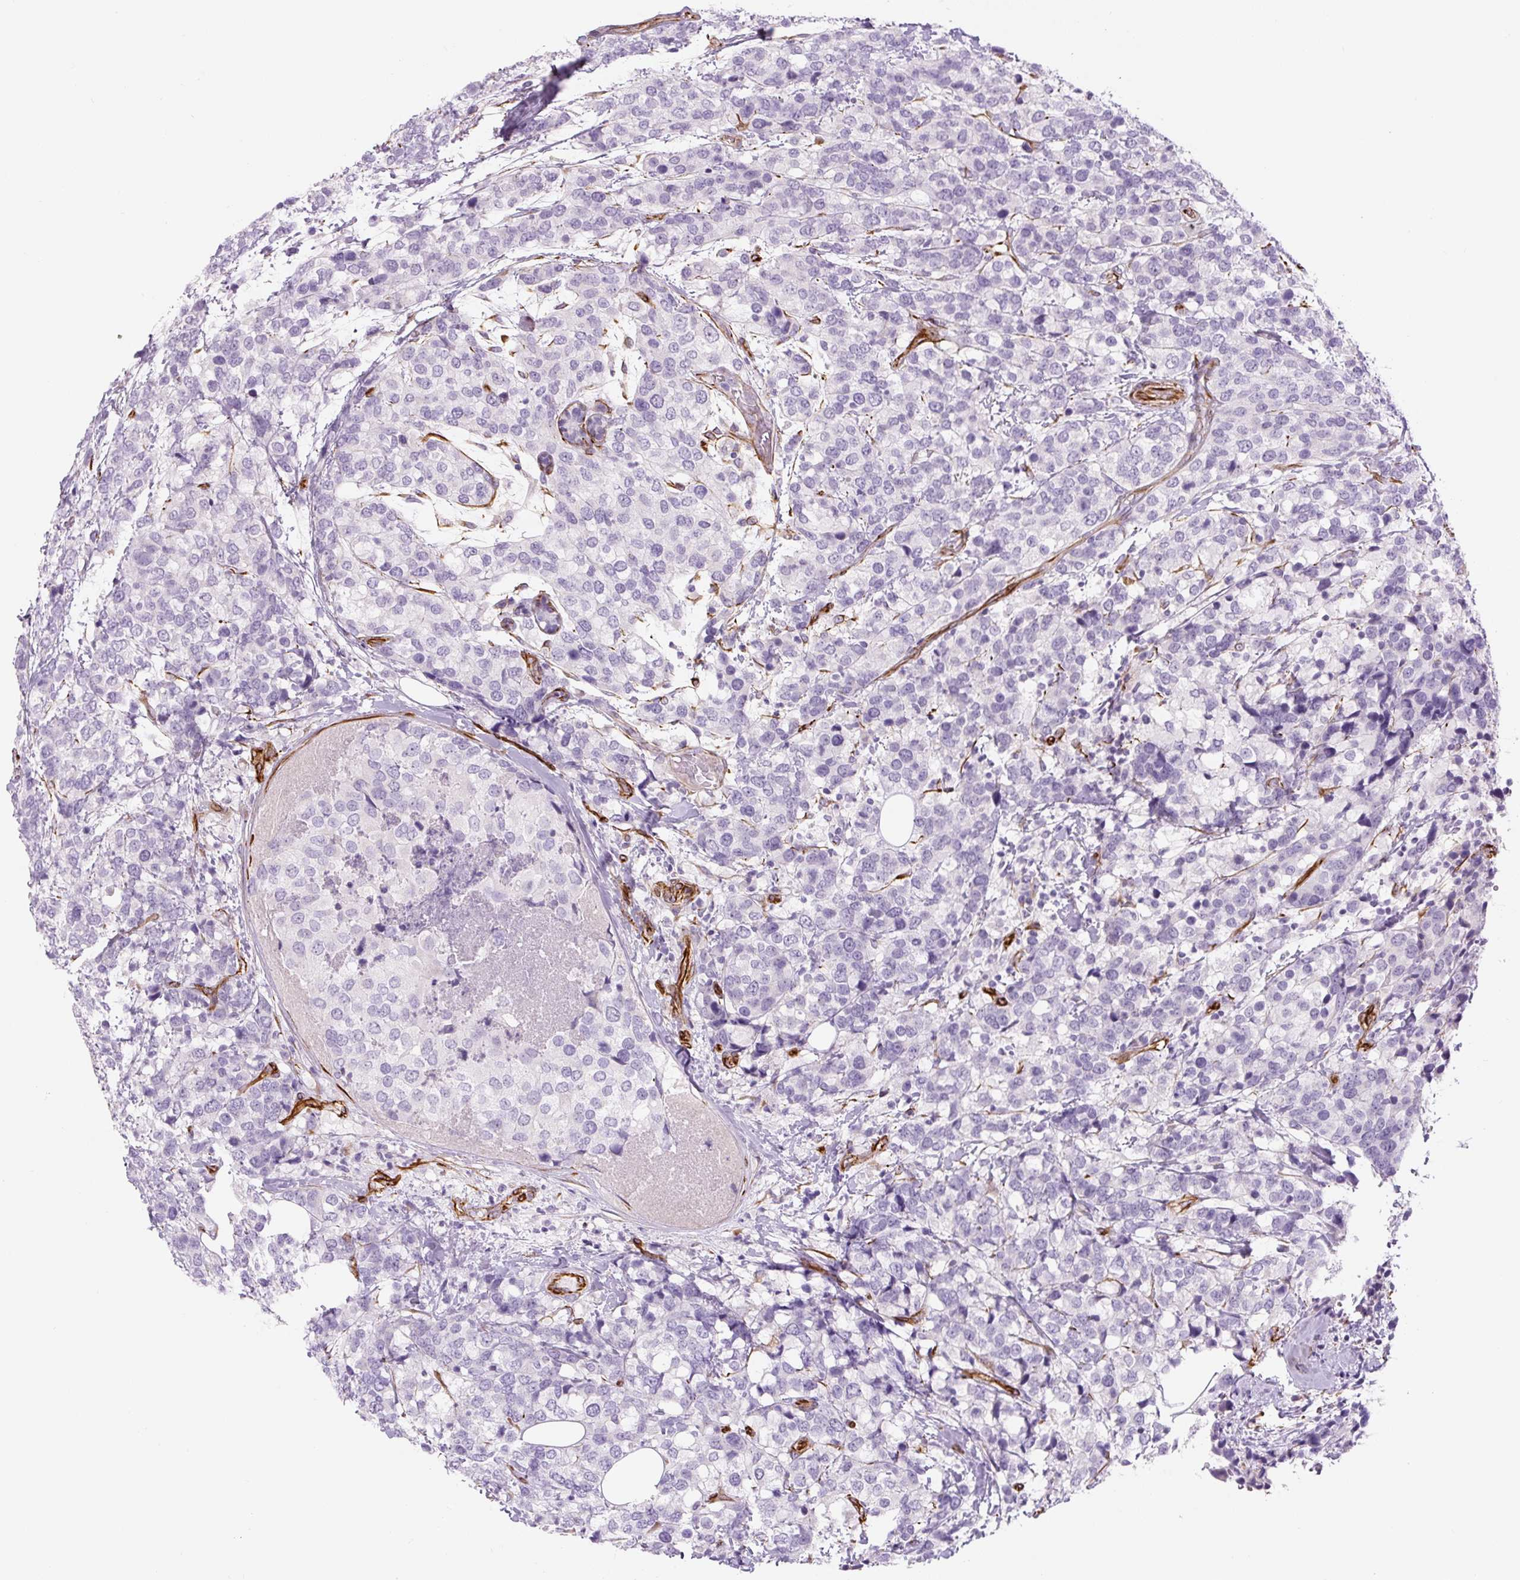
{"staining": {"intensity": "negative", "quantity": "none", "location": "none"}, "tissue": "breast cancer", "cell_type": "Tumor cells", "image_type": "cancer", "snomed": [{"axis": "morphology", "description": "Lobular carcinoma"}, {"axis": "topography", "description": "Breast"}], "caption": "Protein analysis of breast cancer shows no significant staining in tumor cells. Brightfield microscopy of immunohistochemistry stained with DAB (brown) and hematoxylin (blue), captured at high magnification.", "gene": "NES", "patient": {"sex": "female", "age": 59}}